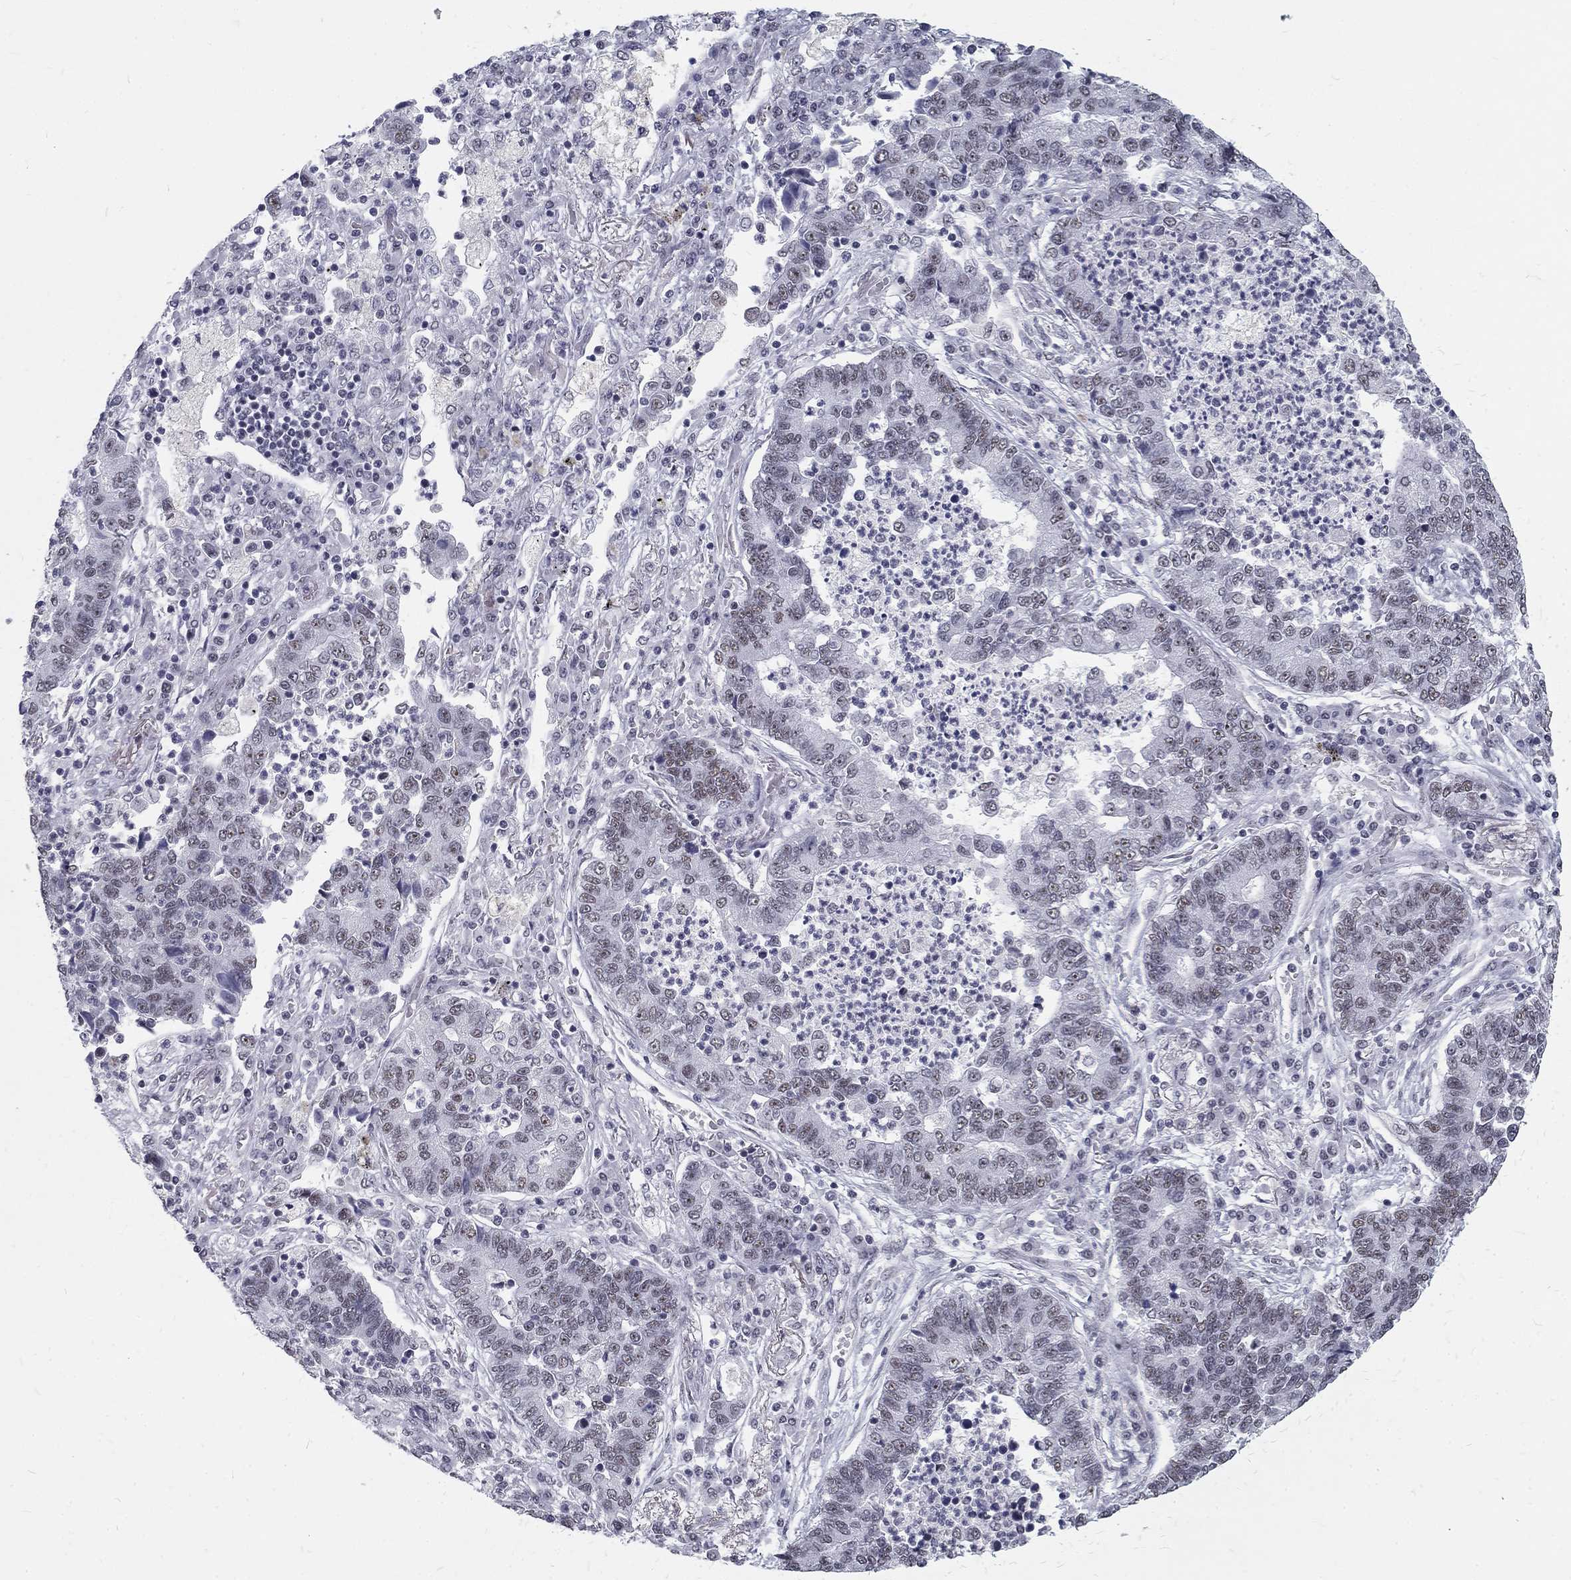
{"staining": {"intensity": "negative", "quantity": "none", "location": "none"}, "tissue": "lung cancer", "cell_type": "Tumor cells", "image_type": "cancer", "snomed": [{"axis": "morphology", "description": "Adenocarcinoma, NOS"}, {"axis": "topography", "description": "Lung"}], "caption": "Tumor cells are negative for brown protein staining in lung cancer (adenocarcinoma).", "gene": "SNORC", "patient": {"sex": "female", "age": 57}}